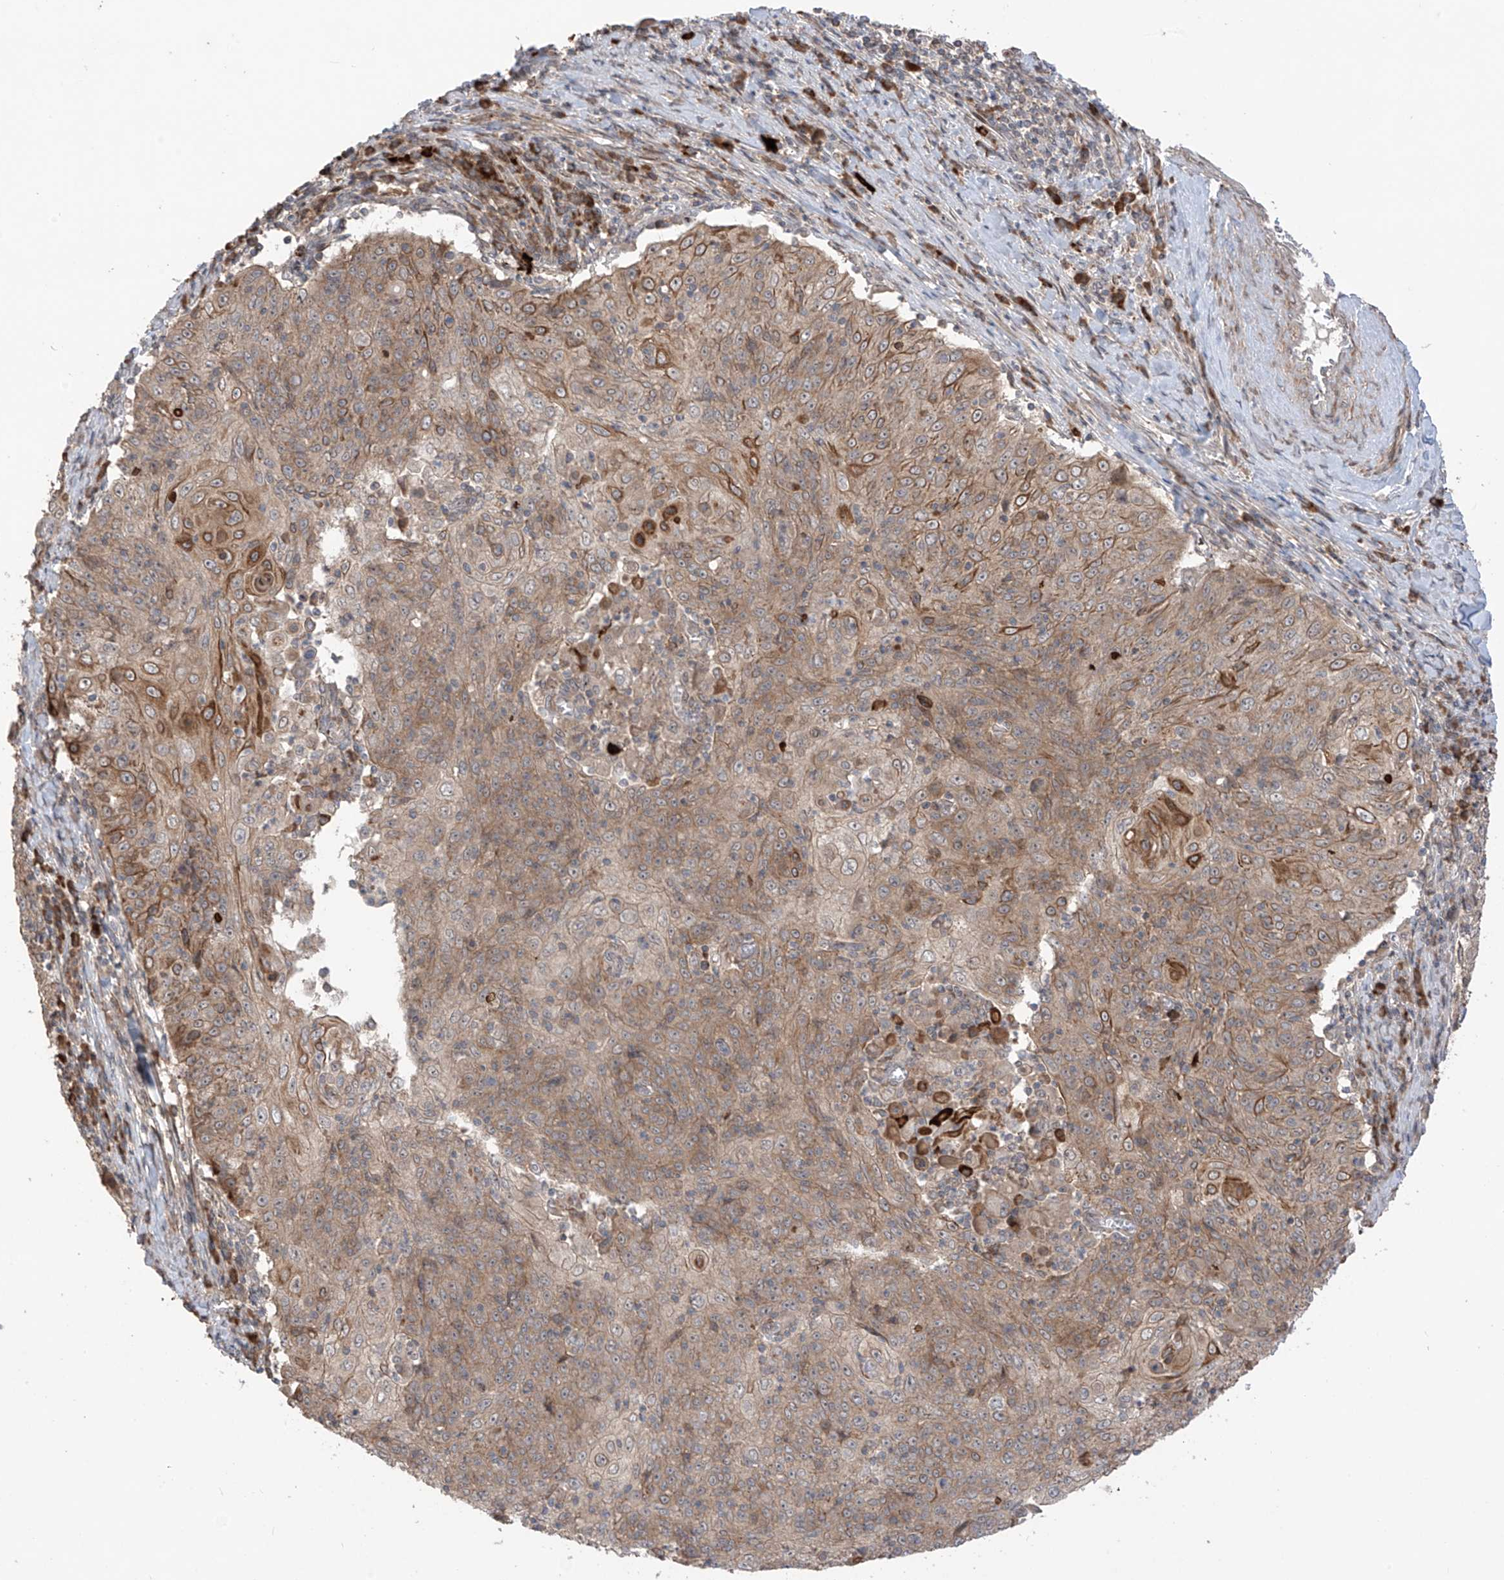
{"staining": {"intensity": "moderate", "quantity": ">75%", "location": "cytoplasmic/membranous"}, "tissue": "cervical cancer", "cell_type": "Tumor cells", "image_type": "cancer", "snomed": [{"axis": "morphology", "description": "Squamous cell carcinoma, NOS"}, {"axis": "topography", "description": "Cervix"}], "caption": "Cervical squamous cell carcinoma was stained to show a protein in brown. There is medium levels of moderate cytoplasmic/membranous expression in approximately >75% of tumor cells. (DAB = brown stain, brightfield microscopy at high magnification).", "gene": "LRRC74A", "patient": {"sex": "female", "age": 48}}